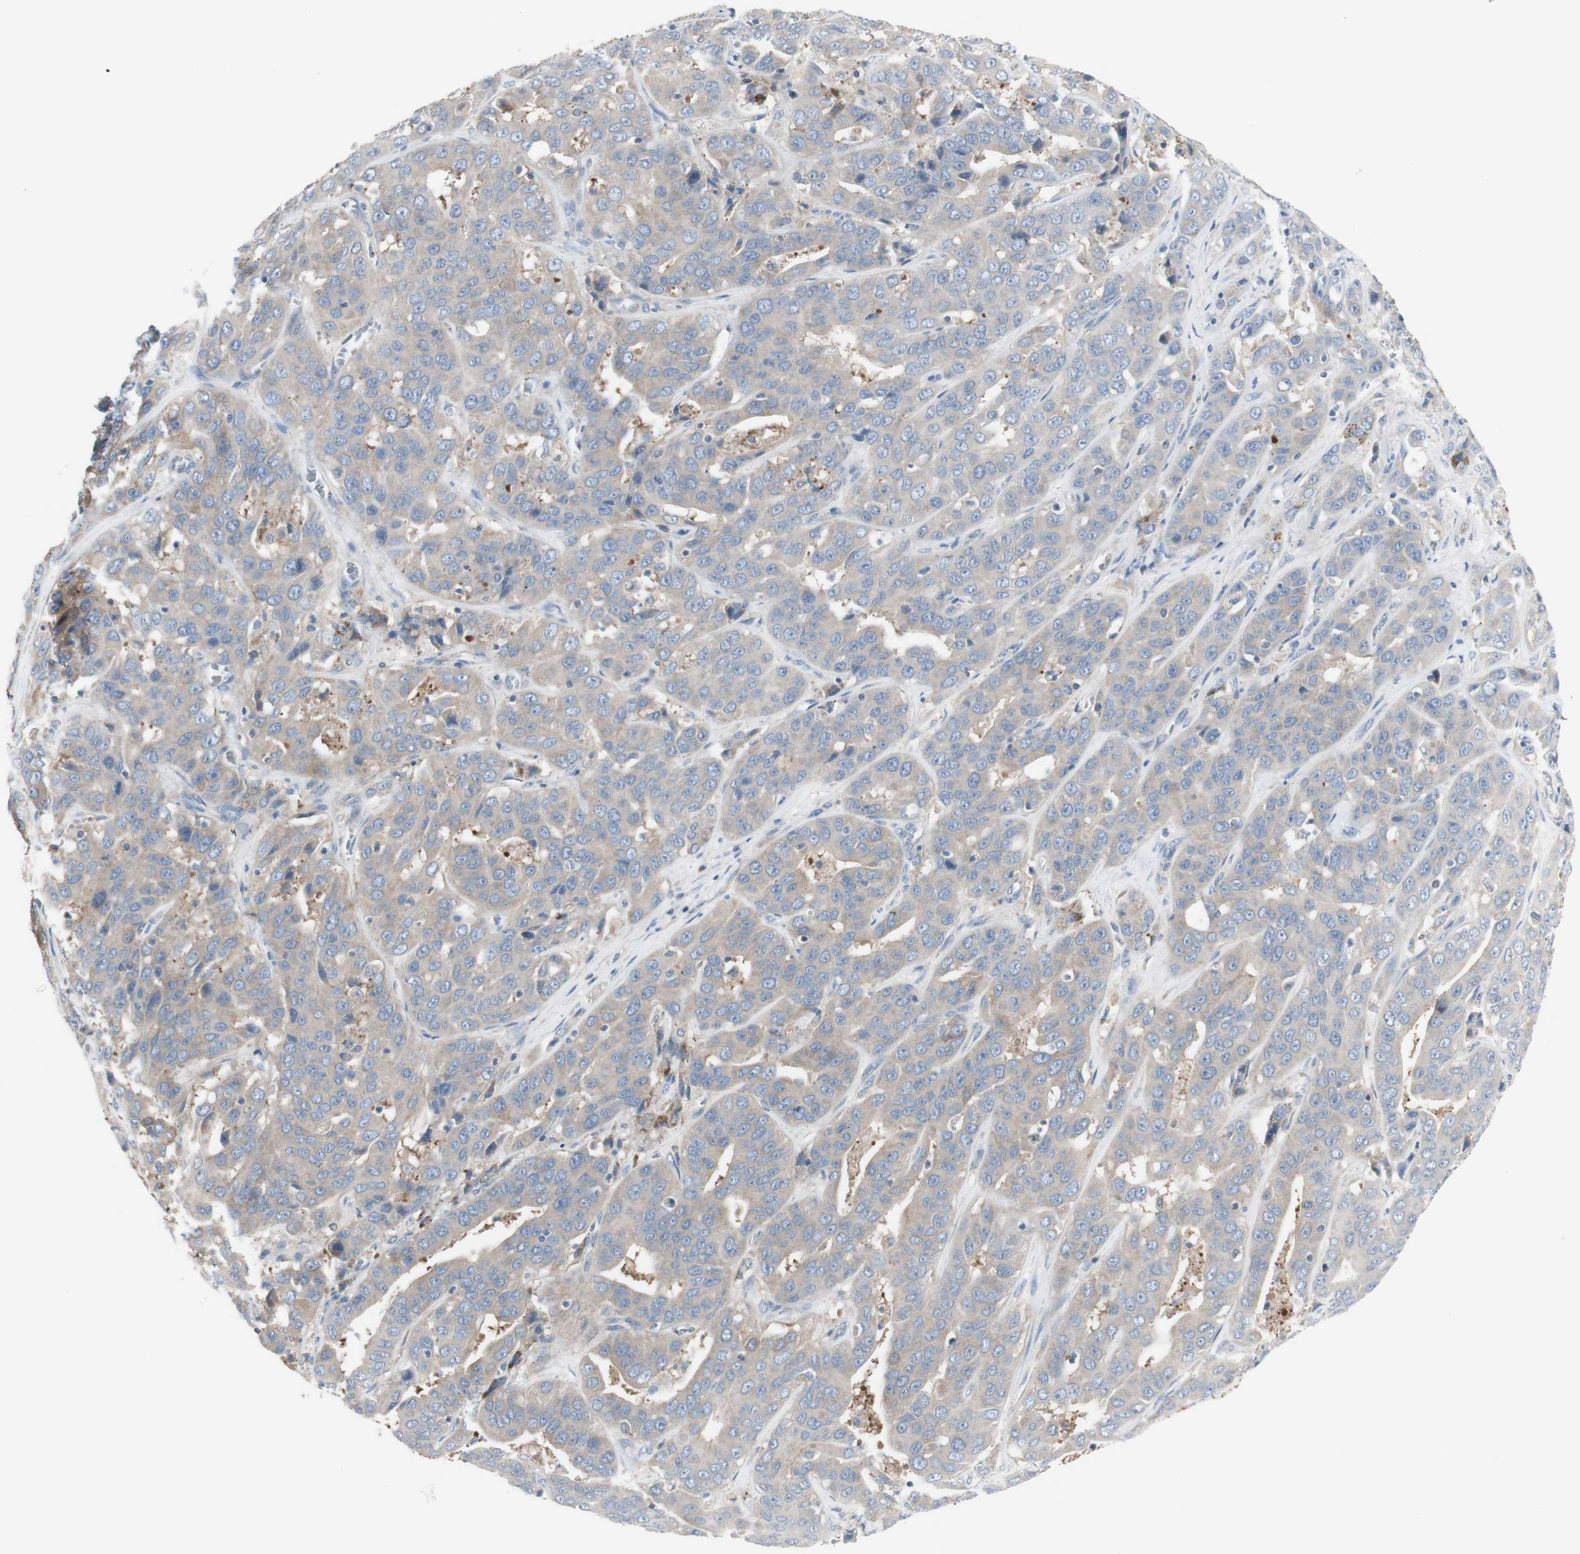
{"staining": {"intensity": "weak", "quantity": "25%-75%", "location": "cytoplasmic/membranous"}, "tissue": "liver cancer", "cell_type": "Tumor cells", "image_type": "cancer", "snomed": [{"axis": "morphology", "description": "Cholangiocarcinoma"}, {"axis": "topography", "description": "Liver"}], "caption": "Cholangiocarcinoma (liver) stained with DAB (3,3'-diaminobenzidine) IHC exhibits low levels of weak cytoplasmic/membranous expression in approximately 25%-75% of tumor cells.", "gene": "C3orf52", "patient": {"sex": "female", "age": 52}}